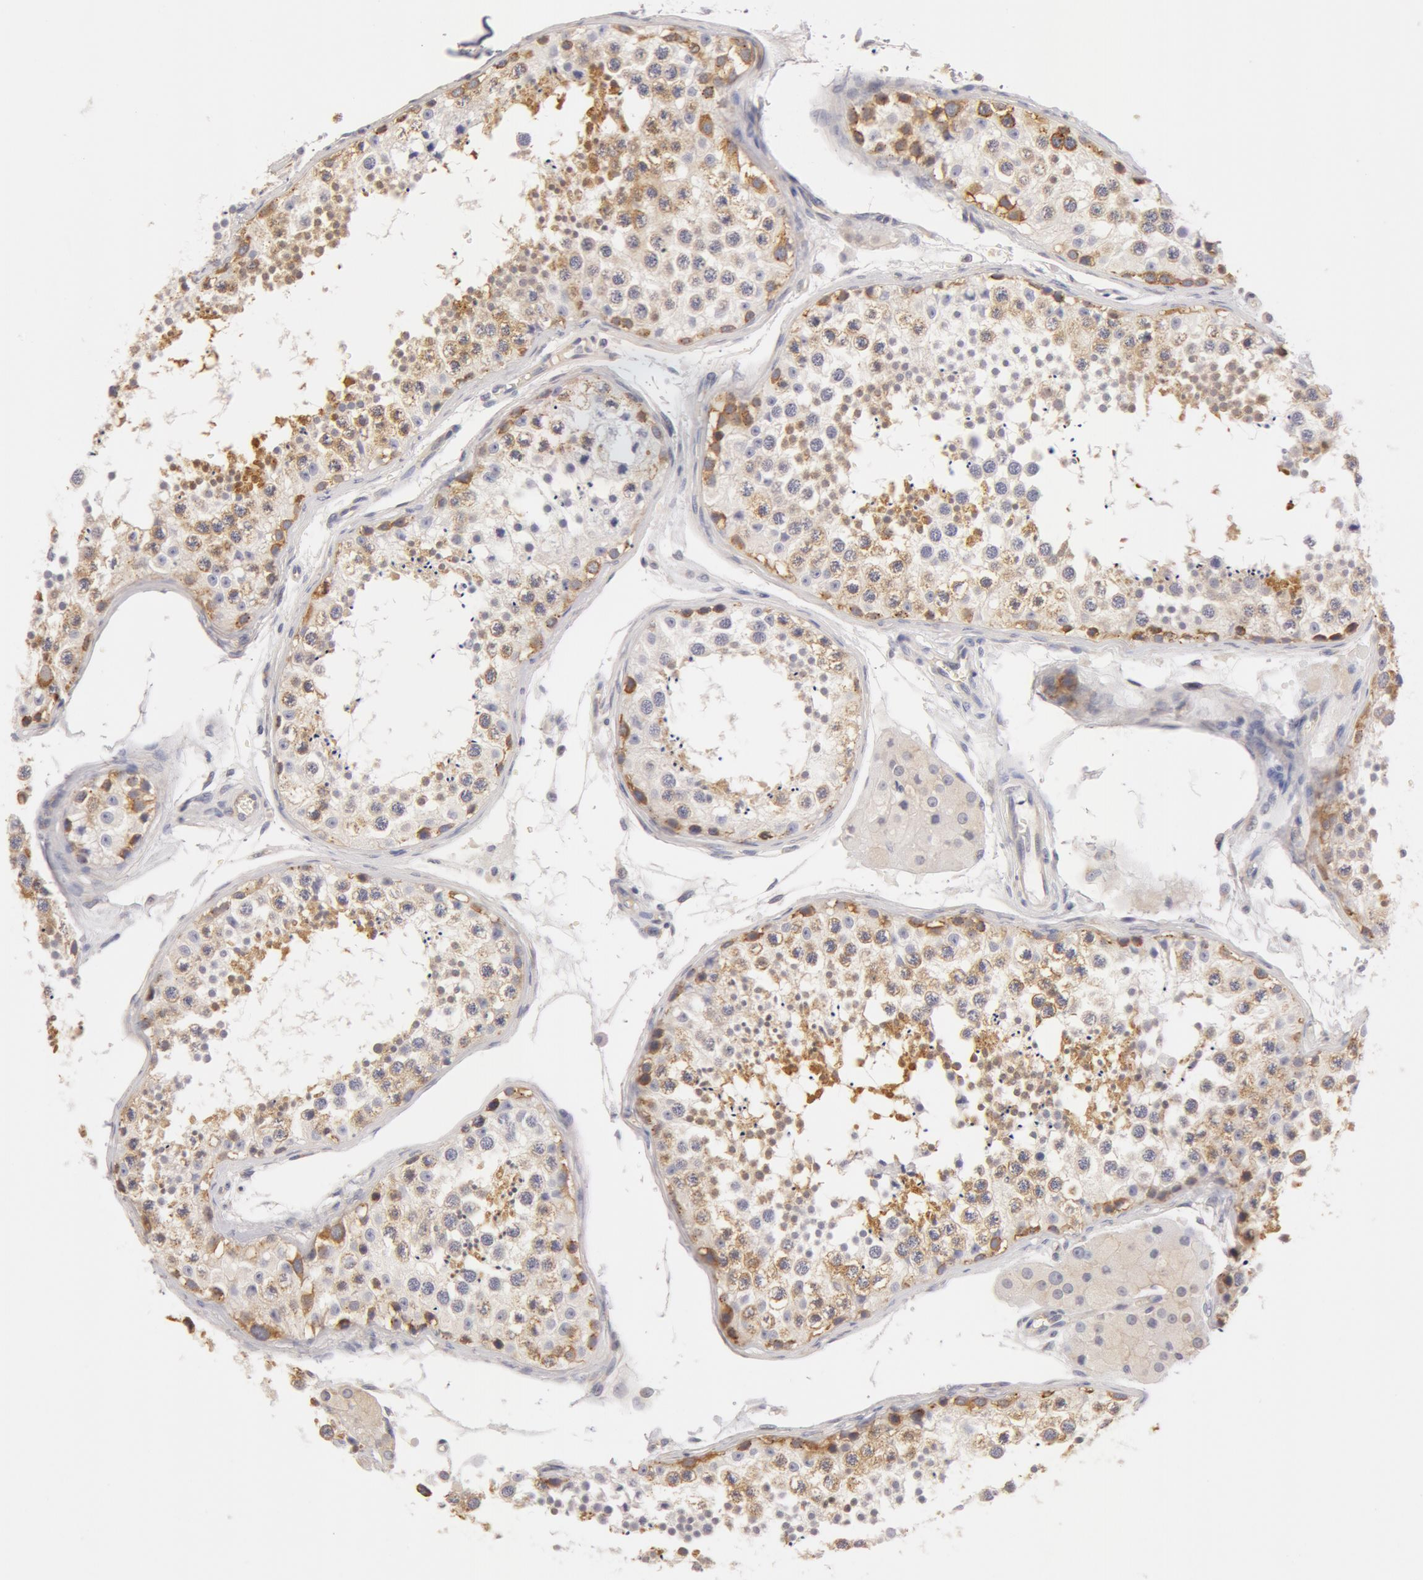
{"staining": {"intensity": "moderate", "quantity": "25%-75%", "location": "cytoplasmic/membranous"}, "tissue": "testis", "cell_type": "Cells in seminiferous ducts", "image_type": "normal", "snomed": [{"axis": "morphology", "description": "Normal tissue, NOS"}, {"axis": "topography", "description": "Testis"}], "caption": "Immunohistochemistry (IHC) micrograph of benign testis: human testis stained using immunohistochemistry (IHC) reveals medium levels of moderate protein expression localized specifically in the cytoplasmic/membranous of cells in seminiferous ducts, appearing as a cytoplasmic/membranous brown color.", "gene": "DDX3X", "patient": {"sex": "male", "age": 57}}